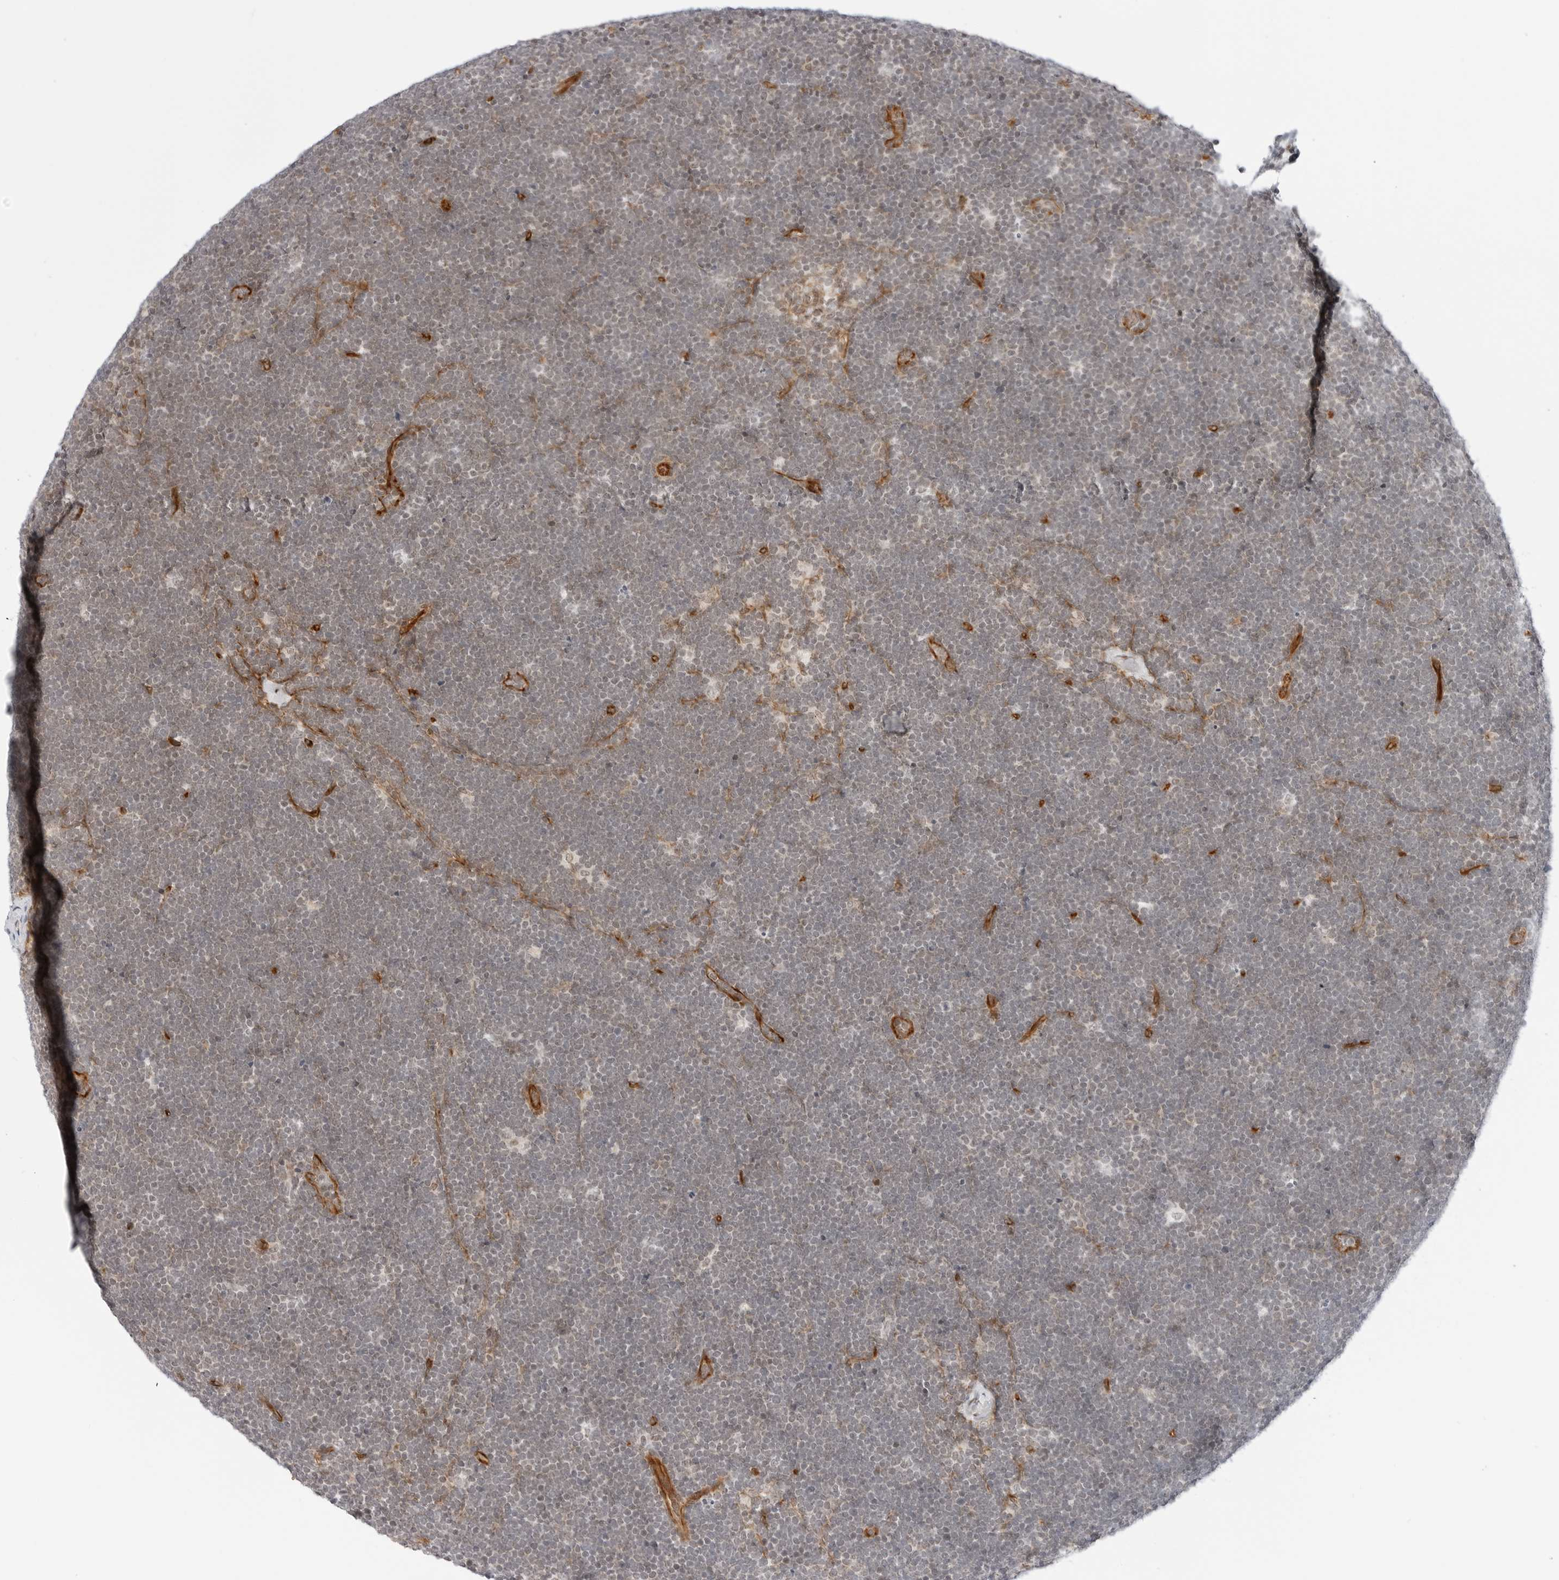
{"staining": {"intensity": "negative", "quantity": "none", "location": "none"}, "tissue": "lymphoma", "cell_type": "Tumor cells", "image_type": "cancer", "snomed": [{"axis": "morphology", "description": "Malignant lymphoma, non-Hodgkin's type, High grade"}, {"axis": "topography", "description": "Lymph node"}], "caption": "Lymphoma was stained to show a protein in brown. There is no significant staining in tumor cells. The staining is performed using DAB brown chromogen with nuclei counter-stained in using hematoxylin.", "gene": "ZNF613", "patient": {"sex": "male", "age": 13}}